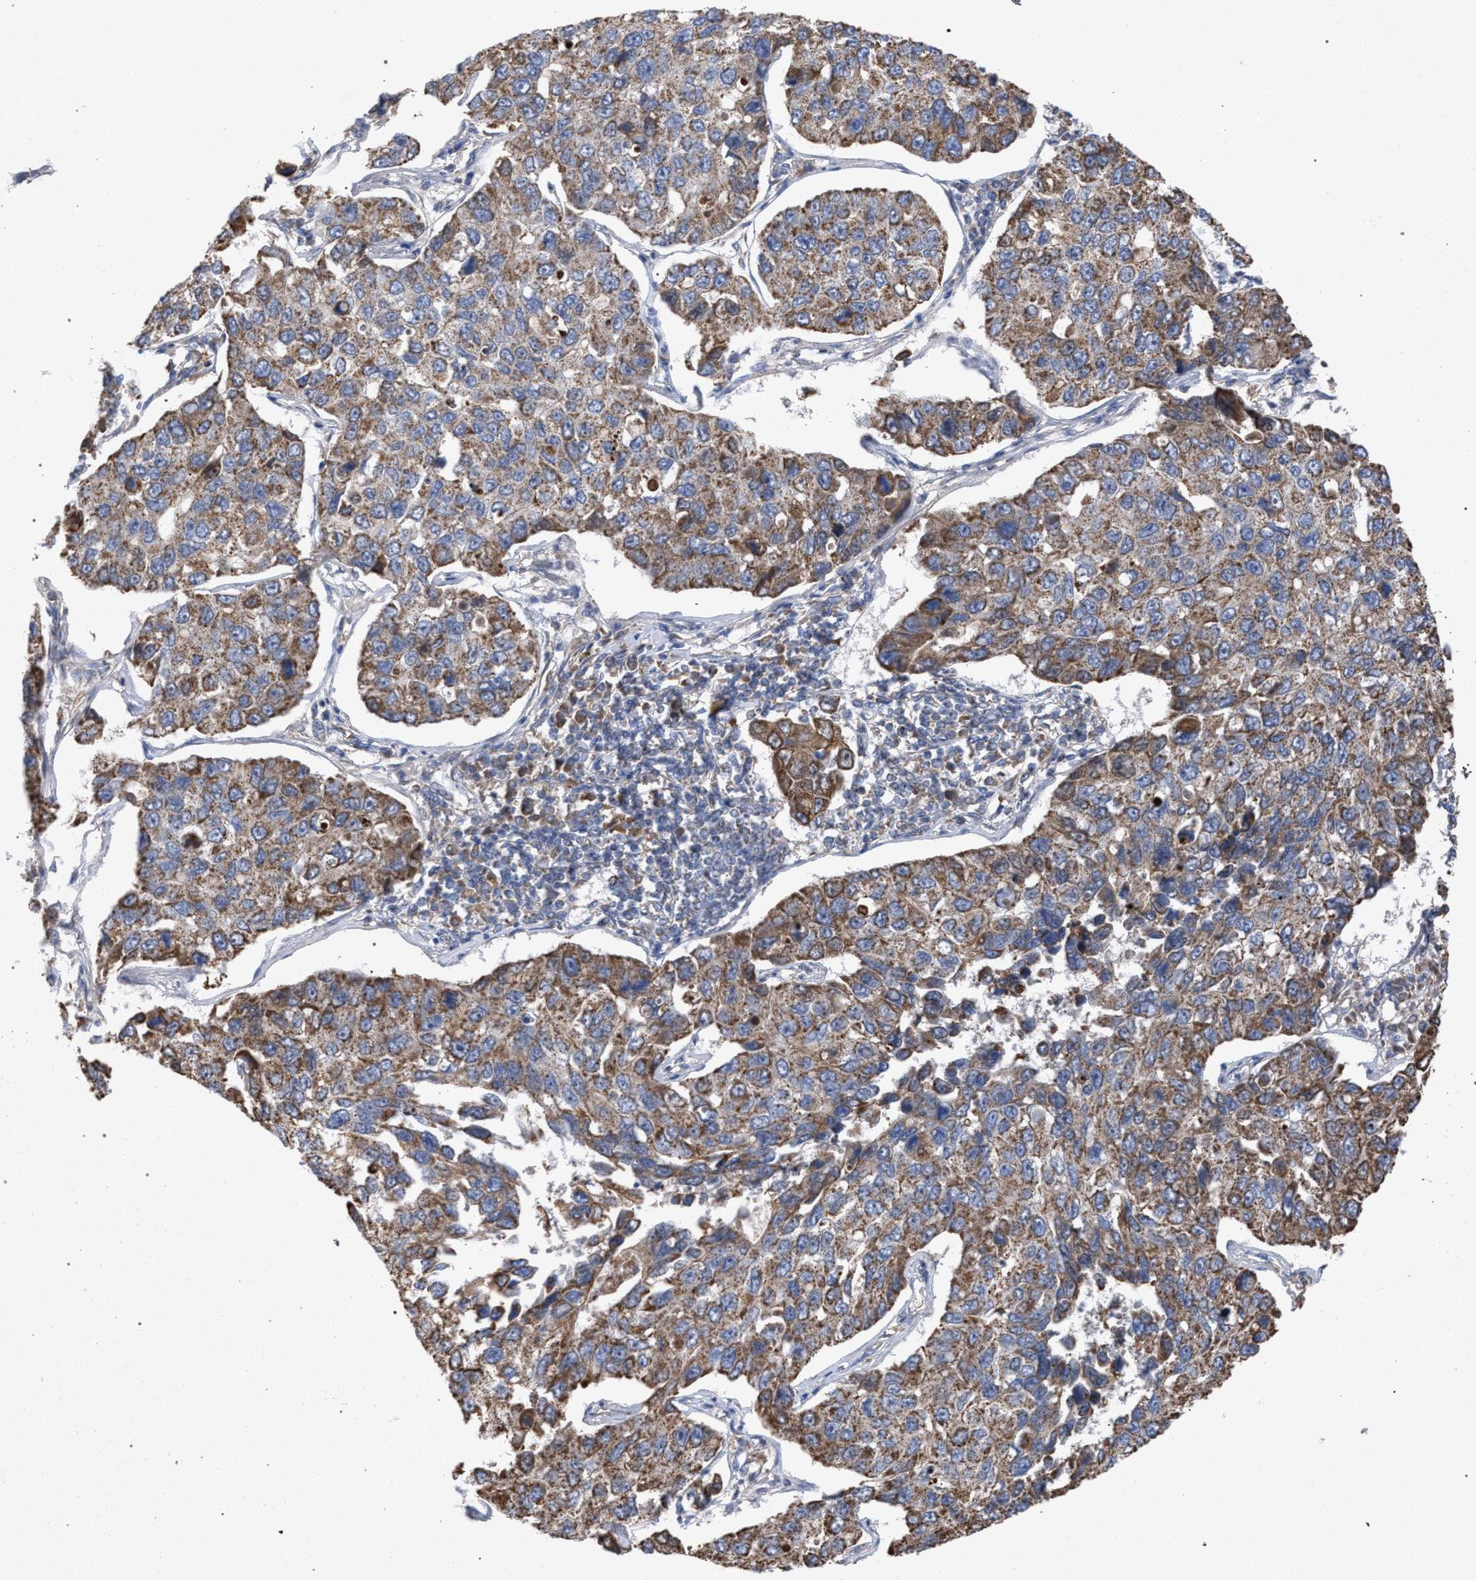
{"staining": {"intensity": "moderate", "quantity": ">75%", "location": "cytoplasmic/membranous"}, "tissue": "lung cancer", "cell_type": "Tumor cells", "image_type": "cancer", "snomed": [{"axis": "morphology", "description": "Adenocarcinoma, NOS"}, {"axis": "topography", "description": "Lung"}], "caption": "The immunohistochemical stain labels moderate cytoplasmic/membranous positivity in tumor cells of adenocarcinoma (lung) tissue. Immunohistochemistry stains the protein of interest in brown and the nuclei are stained blue.", "gene": "BCL2L12", "patient": {"sex": "male", "age": 64}}